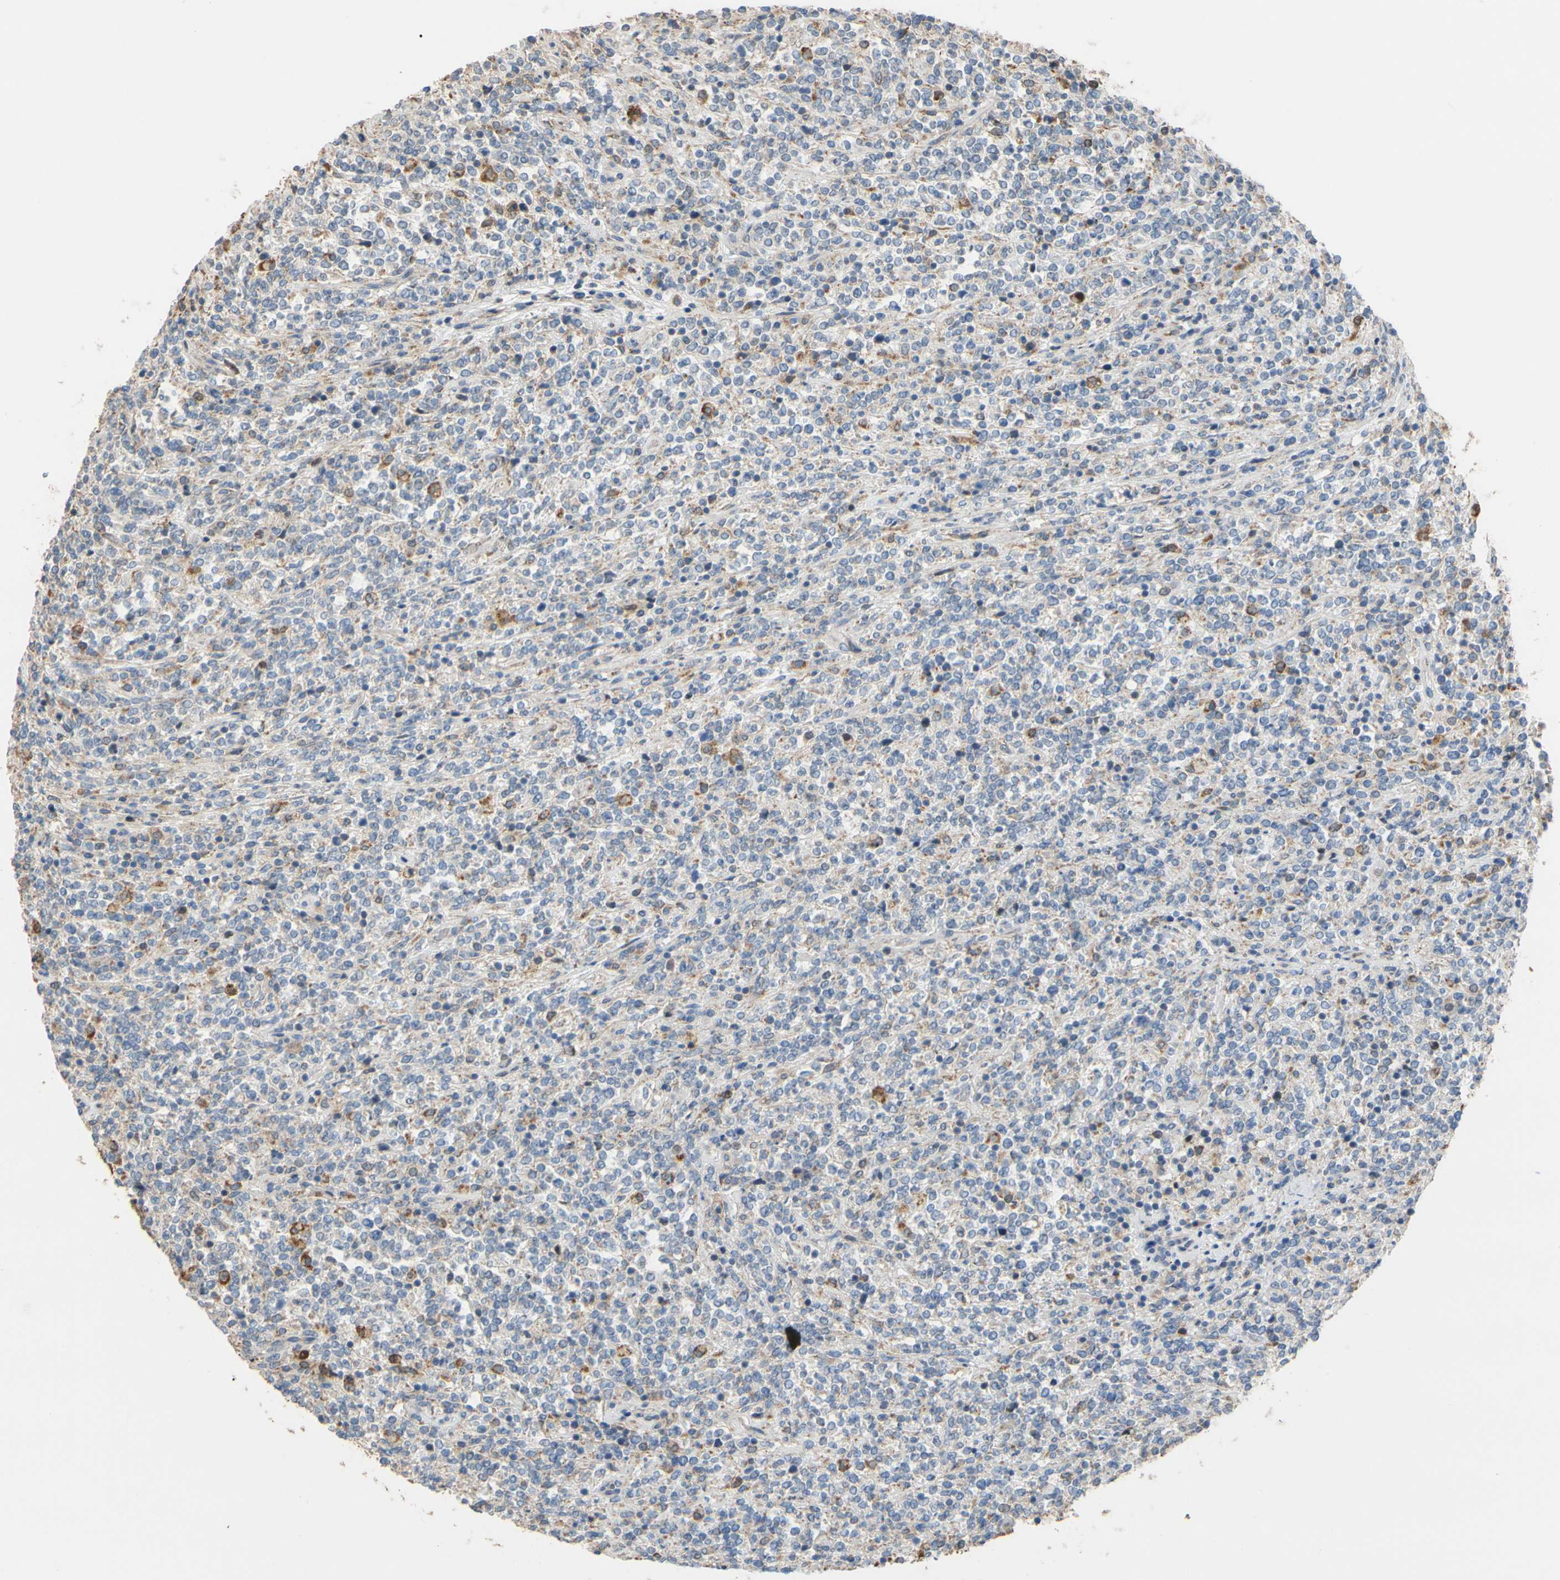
{"staining": {"intensity": "strong", "quantity": "<25%", "location": "cytoplasmic/membranous"}, "tissue": "lymphoma", "cell_type": "Tumor cells", "image_type": "cancer", "snomed": [{"axis": "morphology", "description": "Malignant lymphoma, non-Hodgkin's type, High grade"}, {"axis": "topography", "description": "Soft tissue"}], "caption": "Protein expression analysis of human malignant lymphoma, non-Hodgkin's type (high-grade) reveals strong cytoplasmic/membranous positivity in approximately <25% of tumor cells.", "gene": "ALDH1A2", "patient": {"sex": "male", "age": 18}}